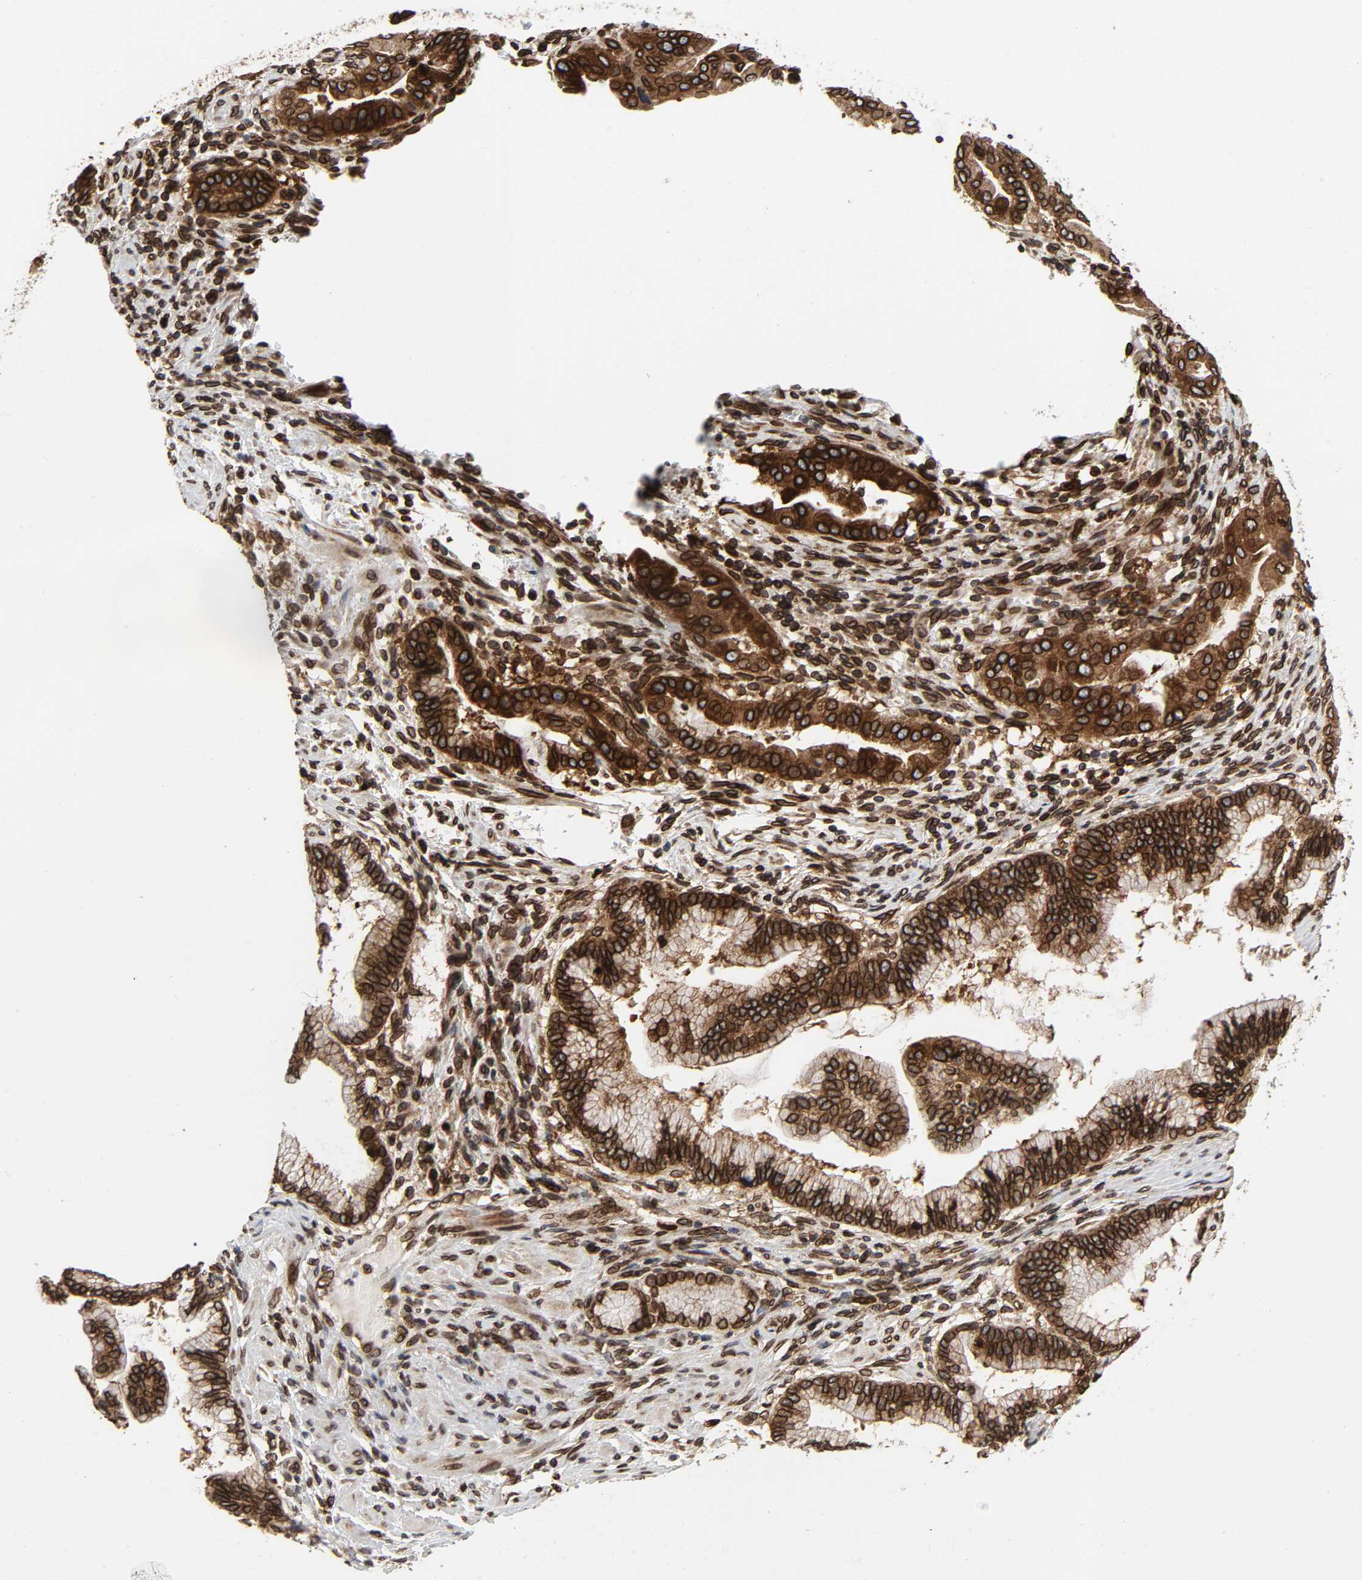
{"staining": {"intensity": "strong", "quantity": ">75%", "location": "cytoplasmic/membranous,nuclear"}, "tissue": "pancreatic cancer", "cell_type": "Tumor cells", "image_type": "cancer", "snomed": [{"axis": "morphology", "description": "Adenocarcinoma, NOS"}, {"axis": "topography", "description": "Pancreas"}], "caption": "This image displays immunohistochemistry (IHC) staining of pancreatic cancer (adenocarcinoma), with high strong cytoplasmic/membranous and nuclear staining in about >75% of tumor cells.", "gene": "RANGAP1", "patient": {"sex": "female", "age": 64}}